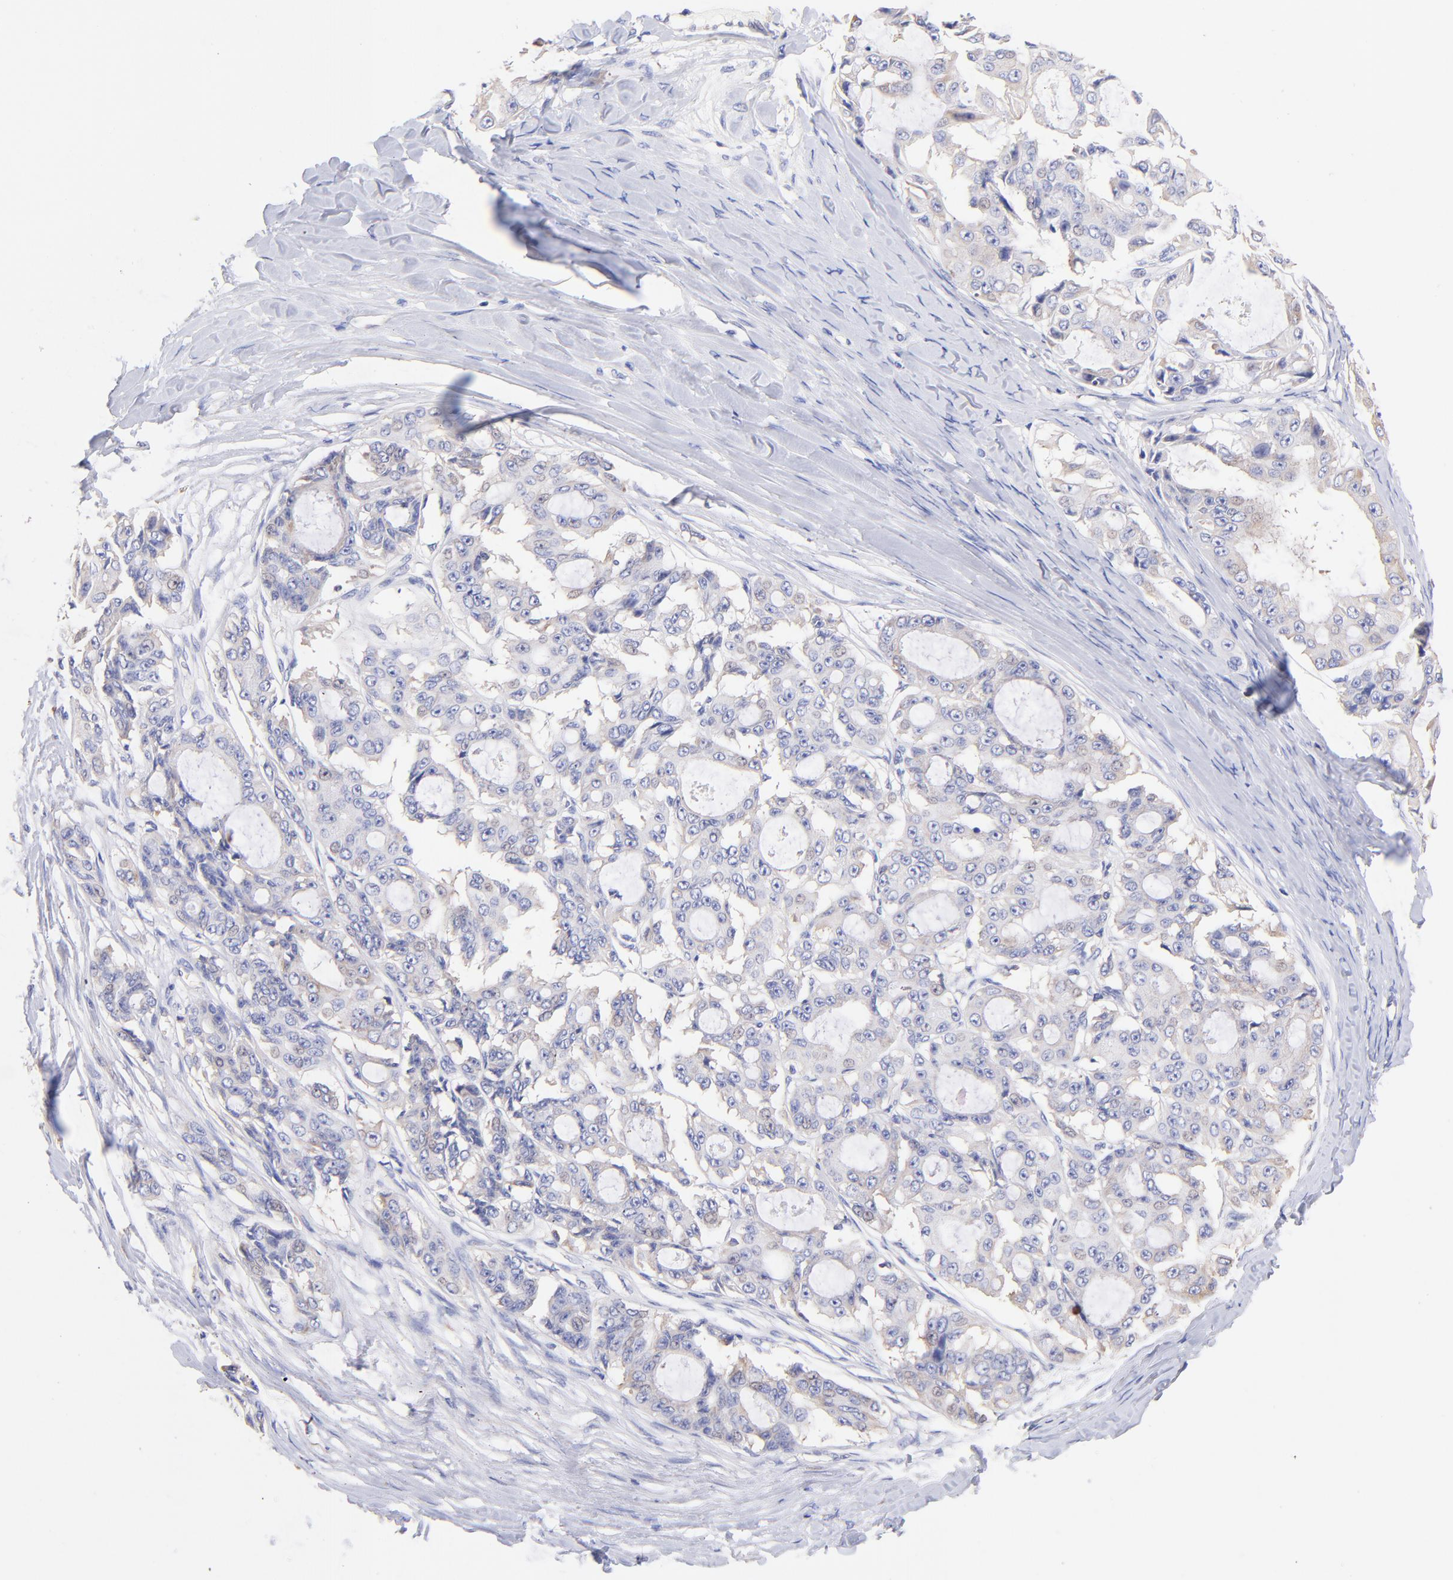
{"staining": {"intensity": "weak", "quantity": "<25%", "location": "cytoplasmic/membranous"}, "tissue": "ovarian cancer", "cell_type": "Tumor cells", "image_type": "cancer", "snomed": [{"axis": "morphology", "description": "Carcinoma, endometroid"}, {"axis": "topography", "description": "Ovary"}], "caption": "Human ovarian cancer (endometroid carcinoma) stained for a protein using immunohistochemistry (IHC) reveals no positivity in tumor cells.", "gene": "RPL30", "patient": {"sex": "female", "age": 61}}